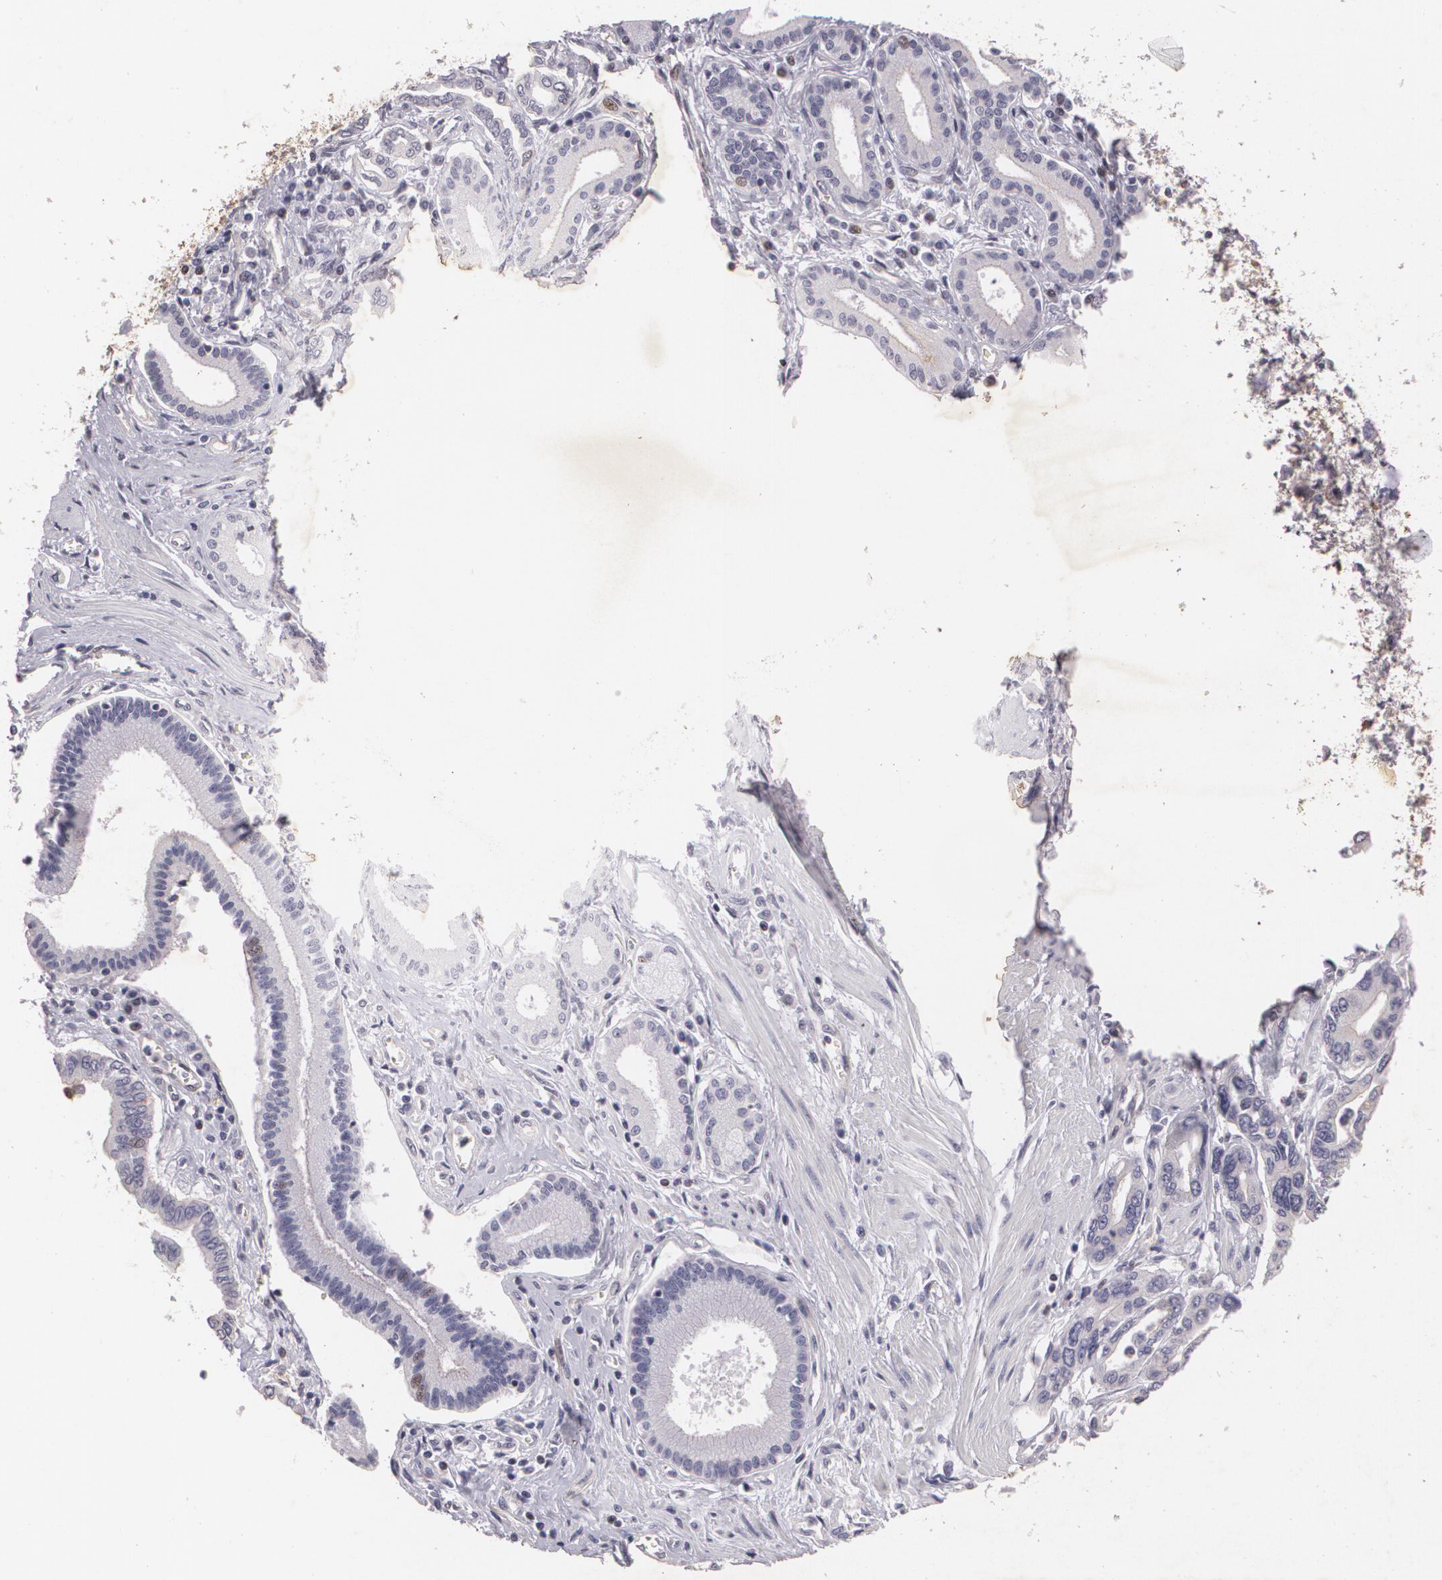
{"staining": {"intensity": "negative", "quantity": "none", "location": "none"}, "tissue": "pancreatic cancer", "cell_type": "Tumor cells", "image_type": "cancer", "snomed": [{"axis": "morphology", "description": "Adenocarcinoma, NOS"}, {"axis": "topography", "description": "Pancreas"}], "caption": "Tumor cells show no significant staining in pancreatic cancer (adenocarcinoma).", "gene": "KCNA4", "patient": {"sex": "female", "age": 57}}